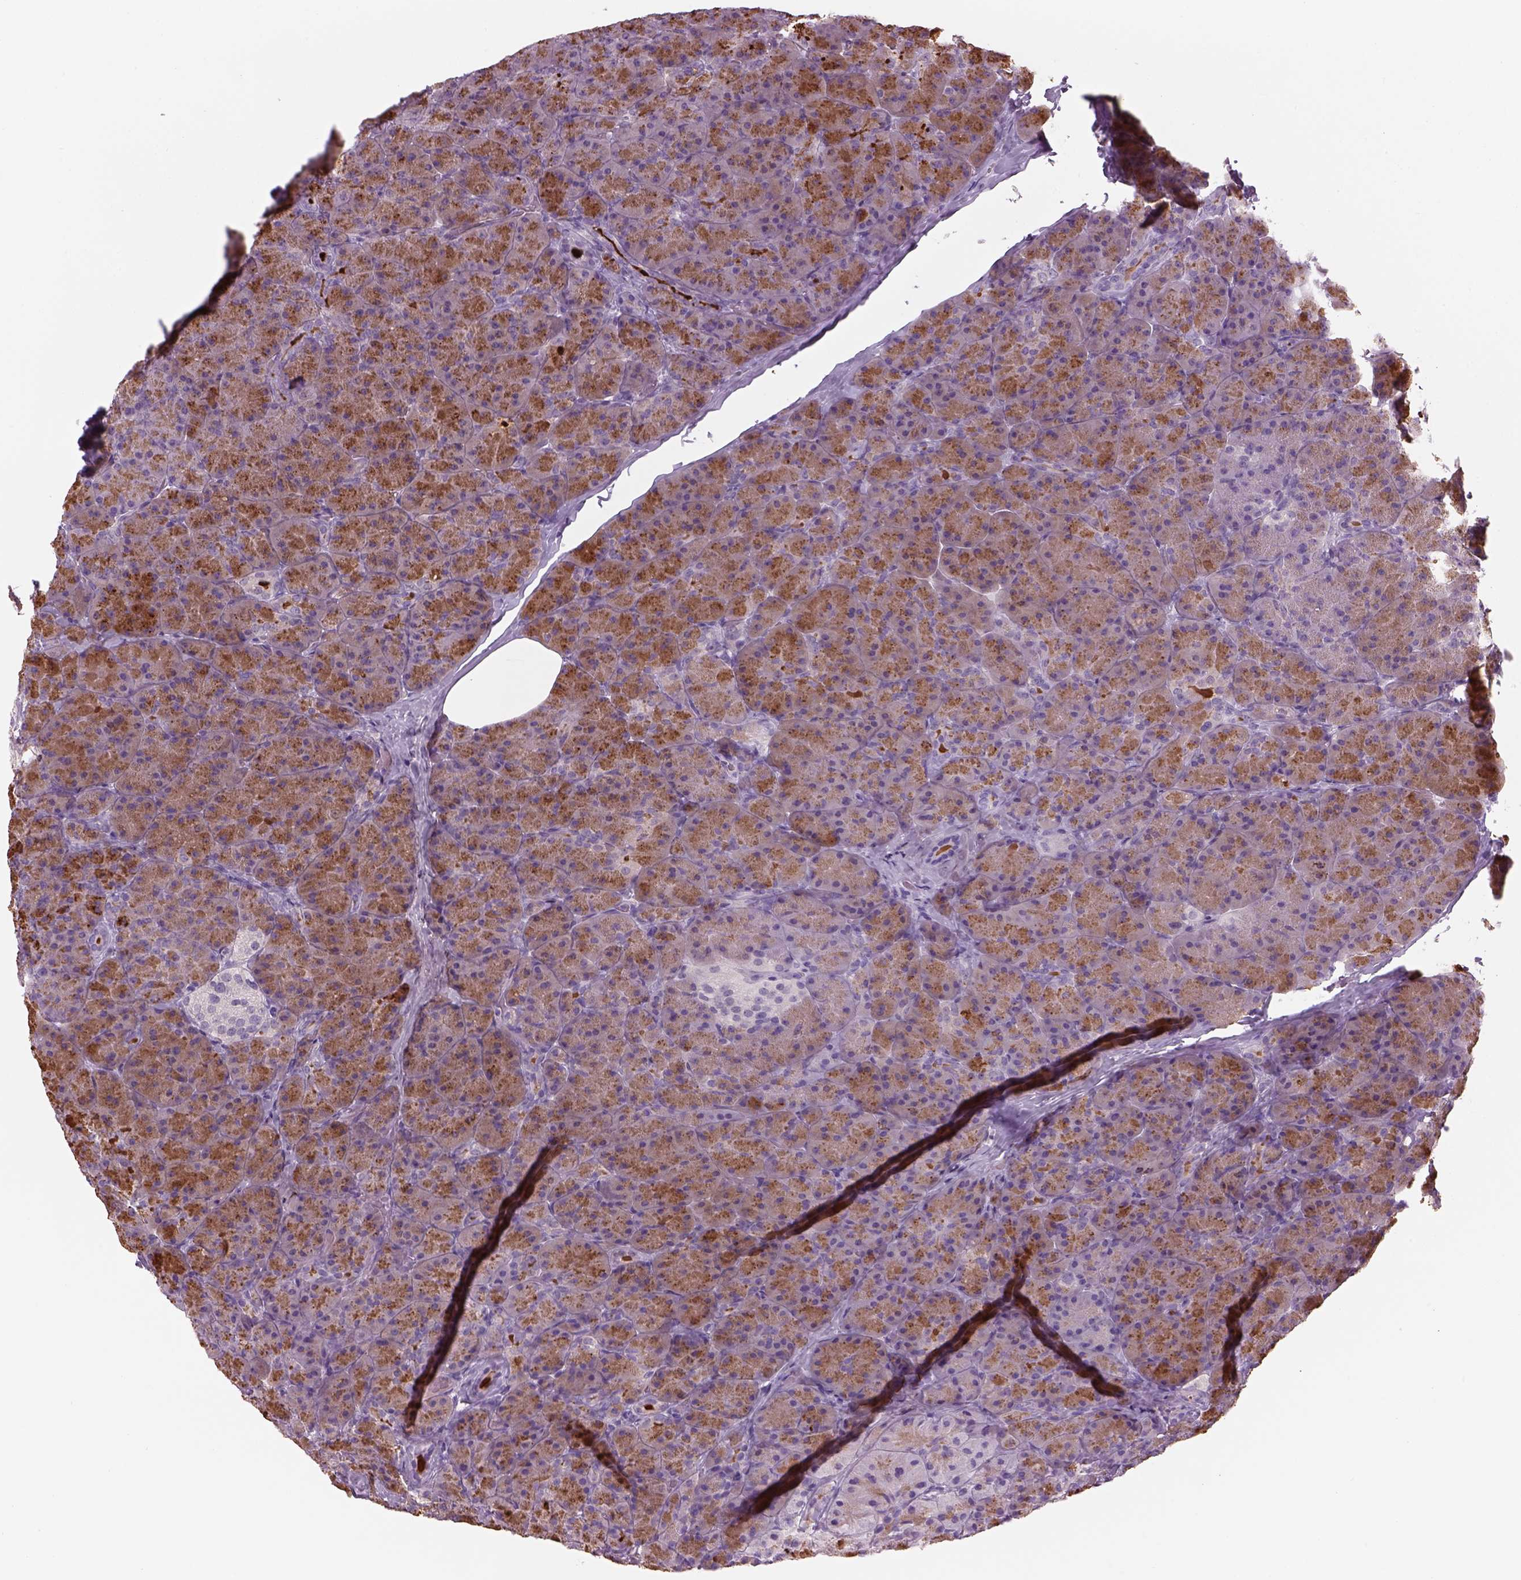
{"staining": {"intensity": "strong", "quantity": "25%-75%", "location": "cytoplasmic/membranous"}, "tissue": "pancreas", "cell_type": "Exocrine glandular cells", "image_type": "normal", "snomed": [{"axis": "morphology", "description": "Normal tissue, NOS"}, {"axis": "topography", "description": "Pancreas"}], "caption": "This image demonstrates immunohistochemistry staining of normal pancreas, with high strong cytoplasmic/membranous expression in about 25%-75% of exocrine glandular cells.", "gene": "MDH1B", "patient": {"sex": "male", "age": 57}}